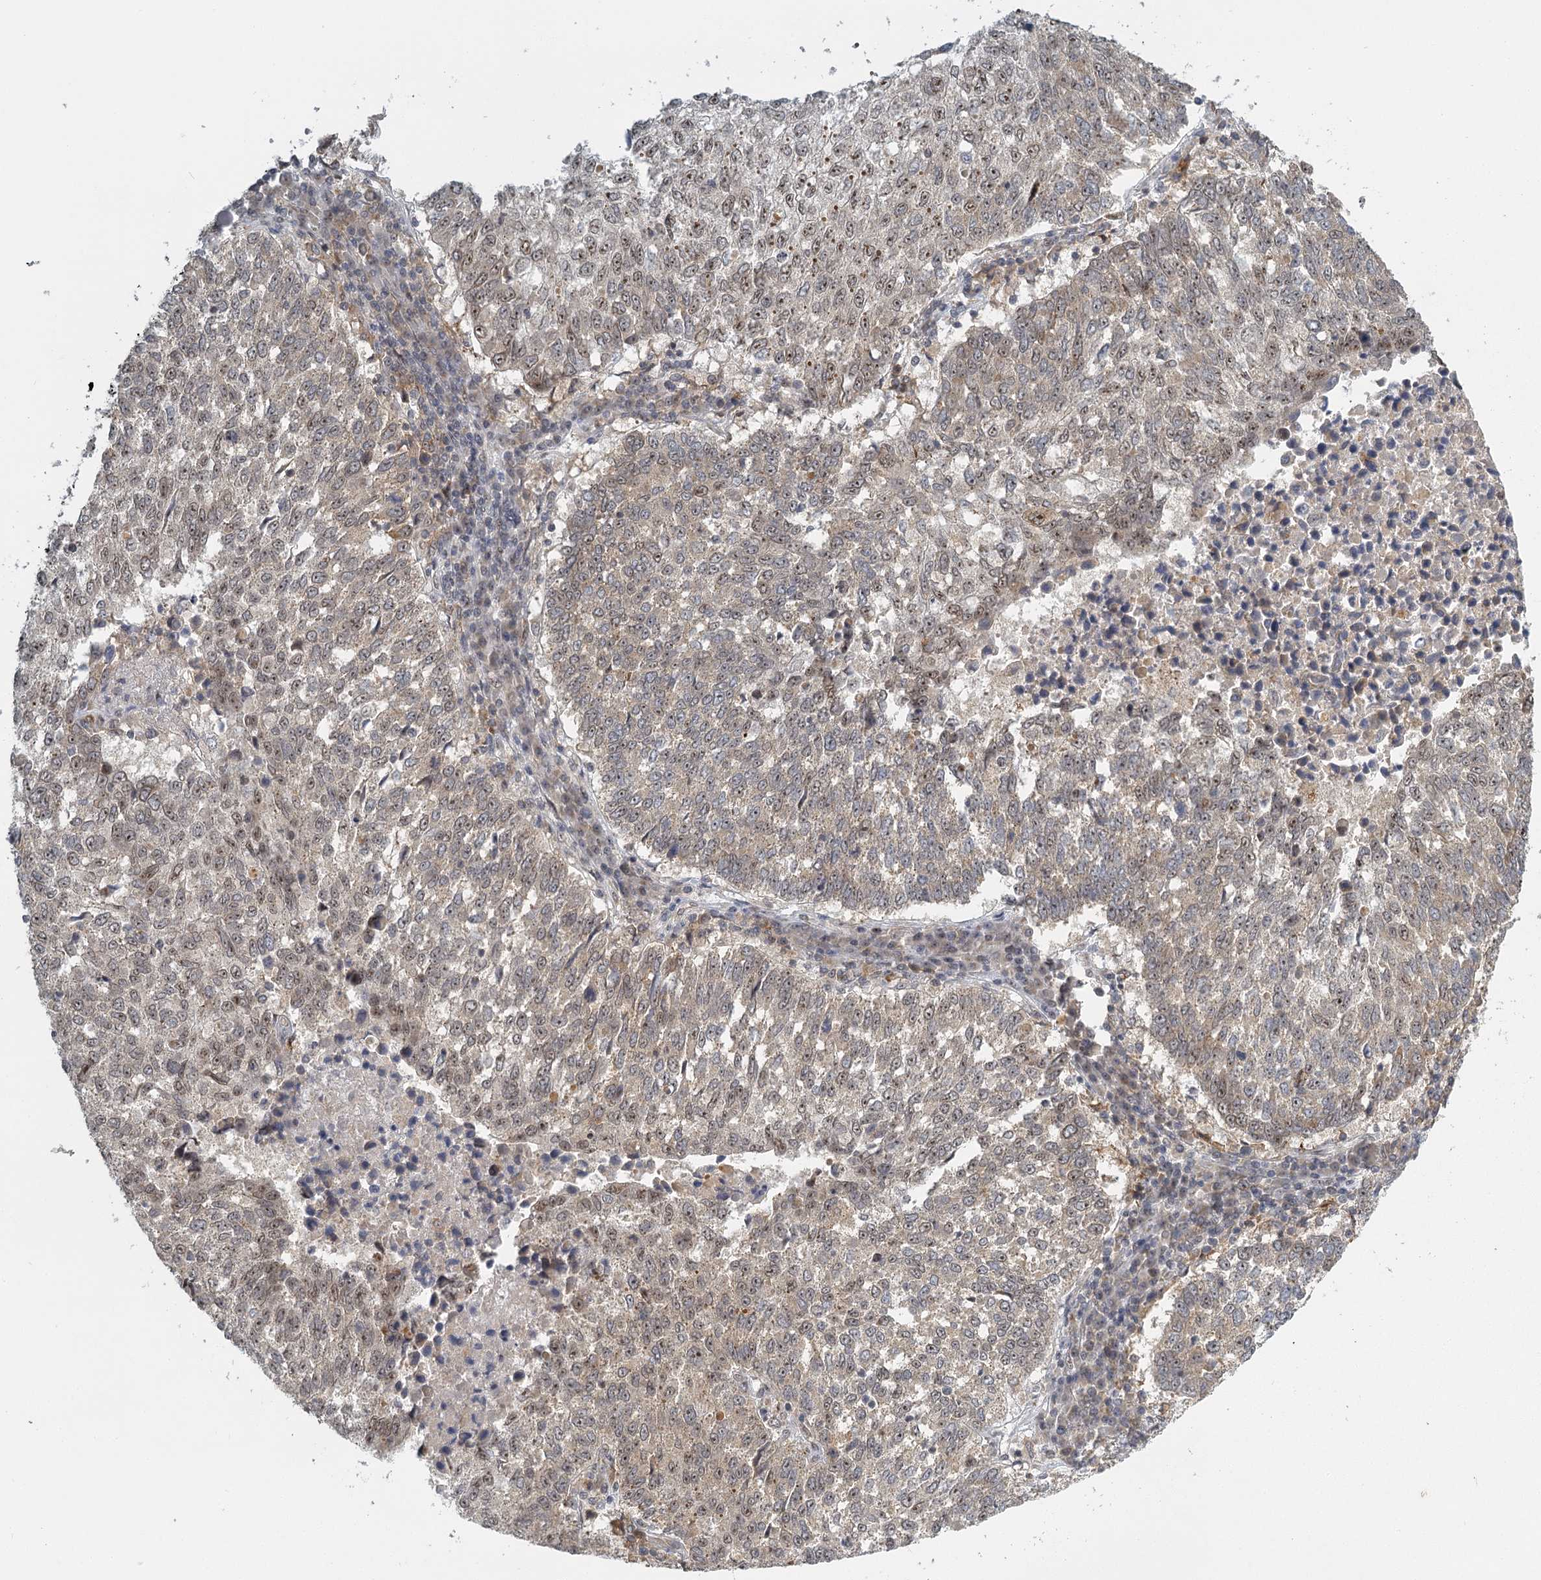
{"staining": {"intensity": "weak", "quantity": "25%-75%", "location": "nuclear"}, "tissue": "lung cancer", "cell_type": "Tumor cells", "image_type": "cancer", "snomed": [{"axis": "morphology", "description": "Squamous cell carcinoma, NOS"}, {"axis": "topography", "description": "Lung"}], "caption": "Approximately 25%-75% of tumor cells in squamous cell carcinoma (lung) reveal weak nuclear protein expression as visualized by brown immunohistochemical staining.", "gene": "TREX1", "patient": {"sex": "male", "age": 73}}